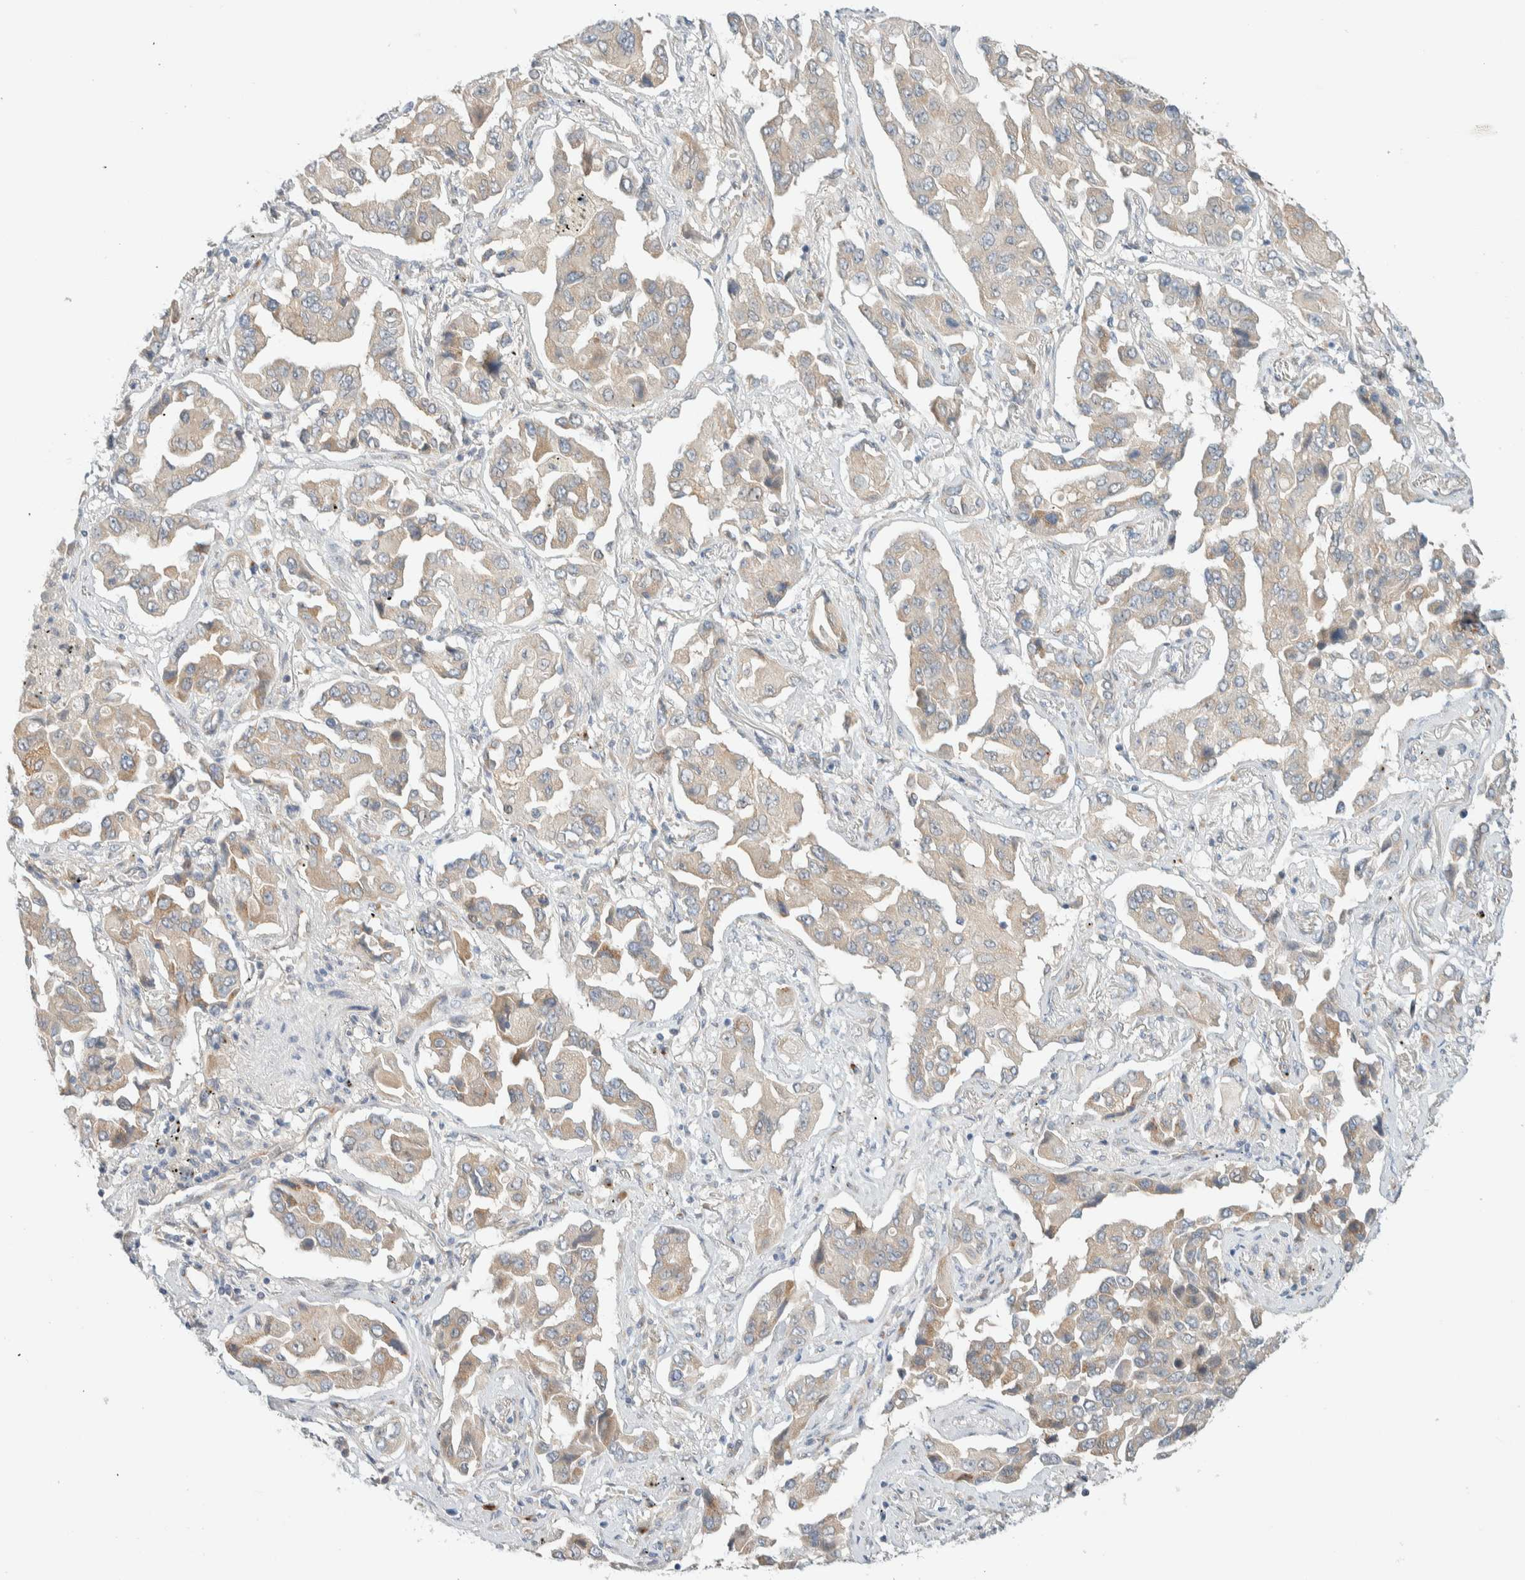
{"staining": {"intensity": "weak", "quantity": "<25%", "location": "cytoplasmic/membranous"}, "tissue": "lung cancer", "cell_type": "Tumor cells", "image_type": "cancer", "snomed": [{"axis": "morphology", "description": "Adenocarcinoma, NOS"}, {"axis": "topography", "description": "Lung"}], "caption": "Lung cancer (adenocarcinoma) stained for a protein using immunohistochemistry shows no staining tumor cells.", "gene": "TMEM184B", "patient": {"sex": "female", "age": 65}}